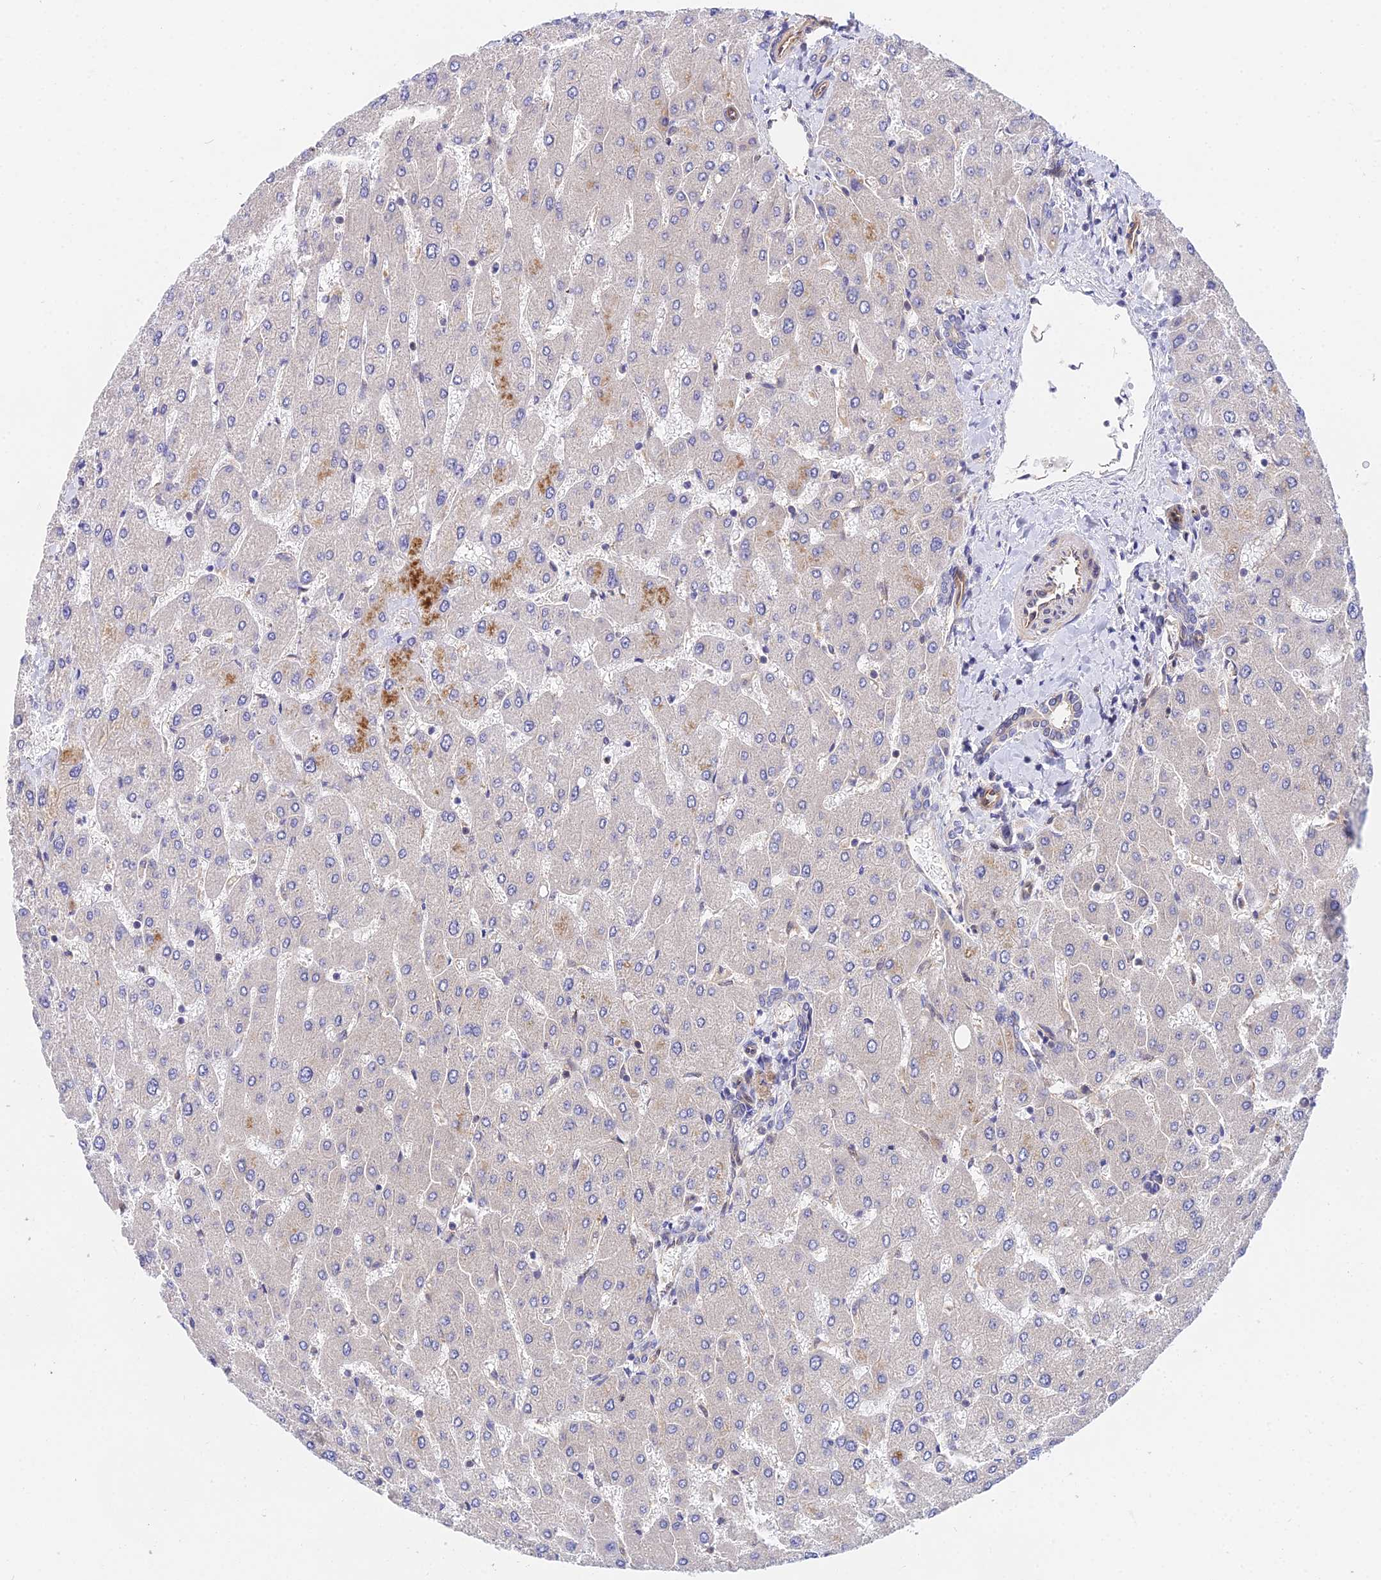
{"staining": {"intensity": "negative", "quantity": "none", "location": "none"}, "tissue": "liver", "cell_type": "Cholangiocytes", "image_type": "normal", "snomed": [{"axis": "morphology", "description": "Normal tissue, NOS"}, {"axis": "topography", "description": "Liver"}], "caption": "Micrograph shows no protein expression in cholangiocytes of unremarkable liver. (Brightfield microscopy of DAB (3,3'-diaminobenzidine) immunohistochemistry (IHC) at high magnification).", "gene": "PPP2R2A", "patient": {"sex": "male", "age": 55}}